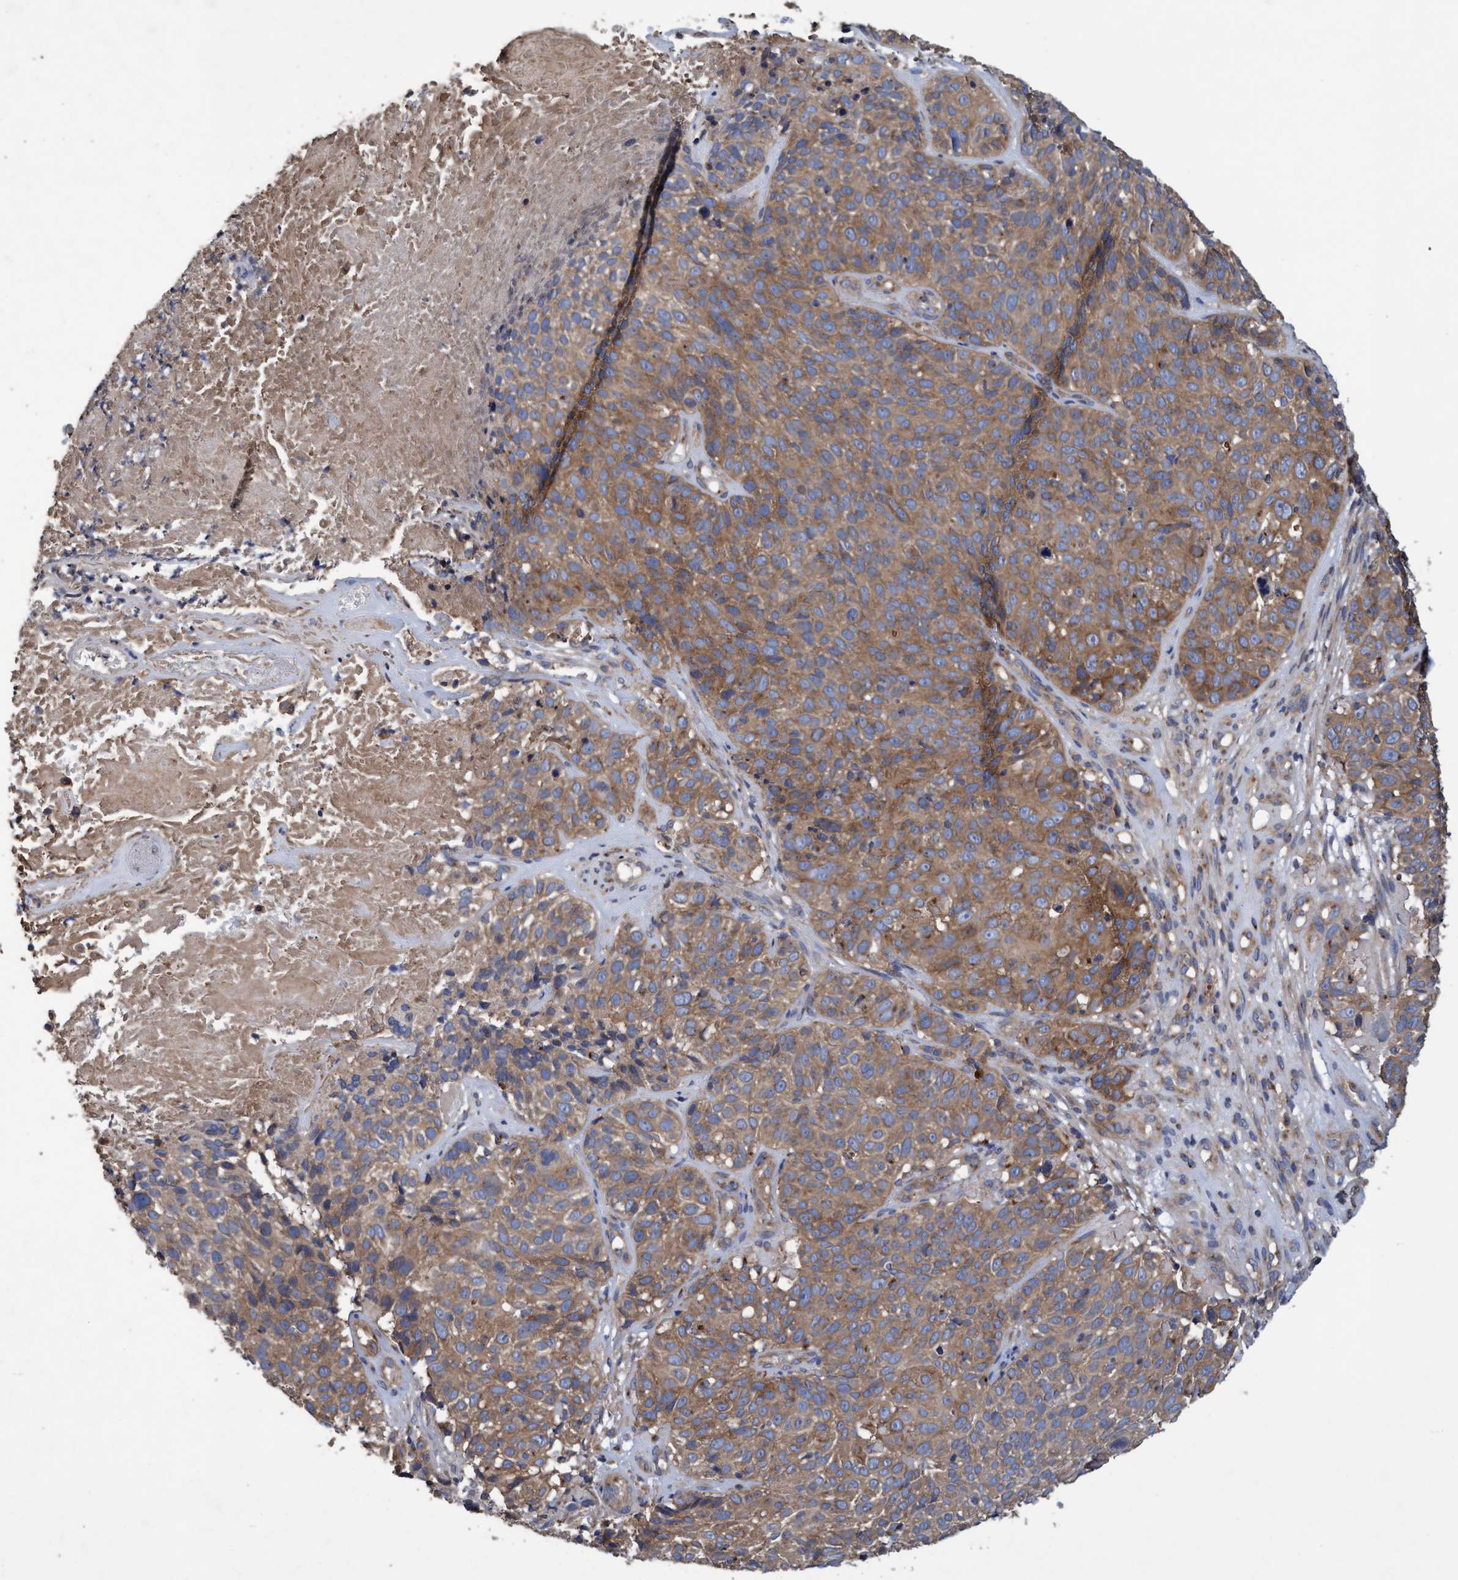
{"staining": {"intensity": "moderate", "quantity": ">75%", "location": "cytoplasmic/membranous"}, "tissue": "cervical cancer", "cell_type": "Tumor cells", "image_type": "cancer", "snomed": [{"axis": "morphology", "description": "Squamous cell carcinoma, NOS"}, {"axis": "topography", "description": "Cervix"}], "caption": "About >75% of tumor cells in human squamous cell carcinoma (cervical) reveal moderate cytoplasmic/membranous protein expression as visualized by brown immunohistochemical staining.", "gene": "BICD2", "patient": {"sex": "female", "age": 74}}